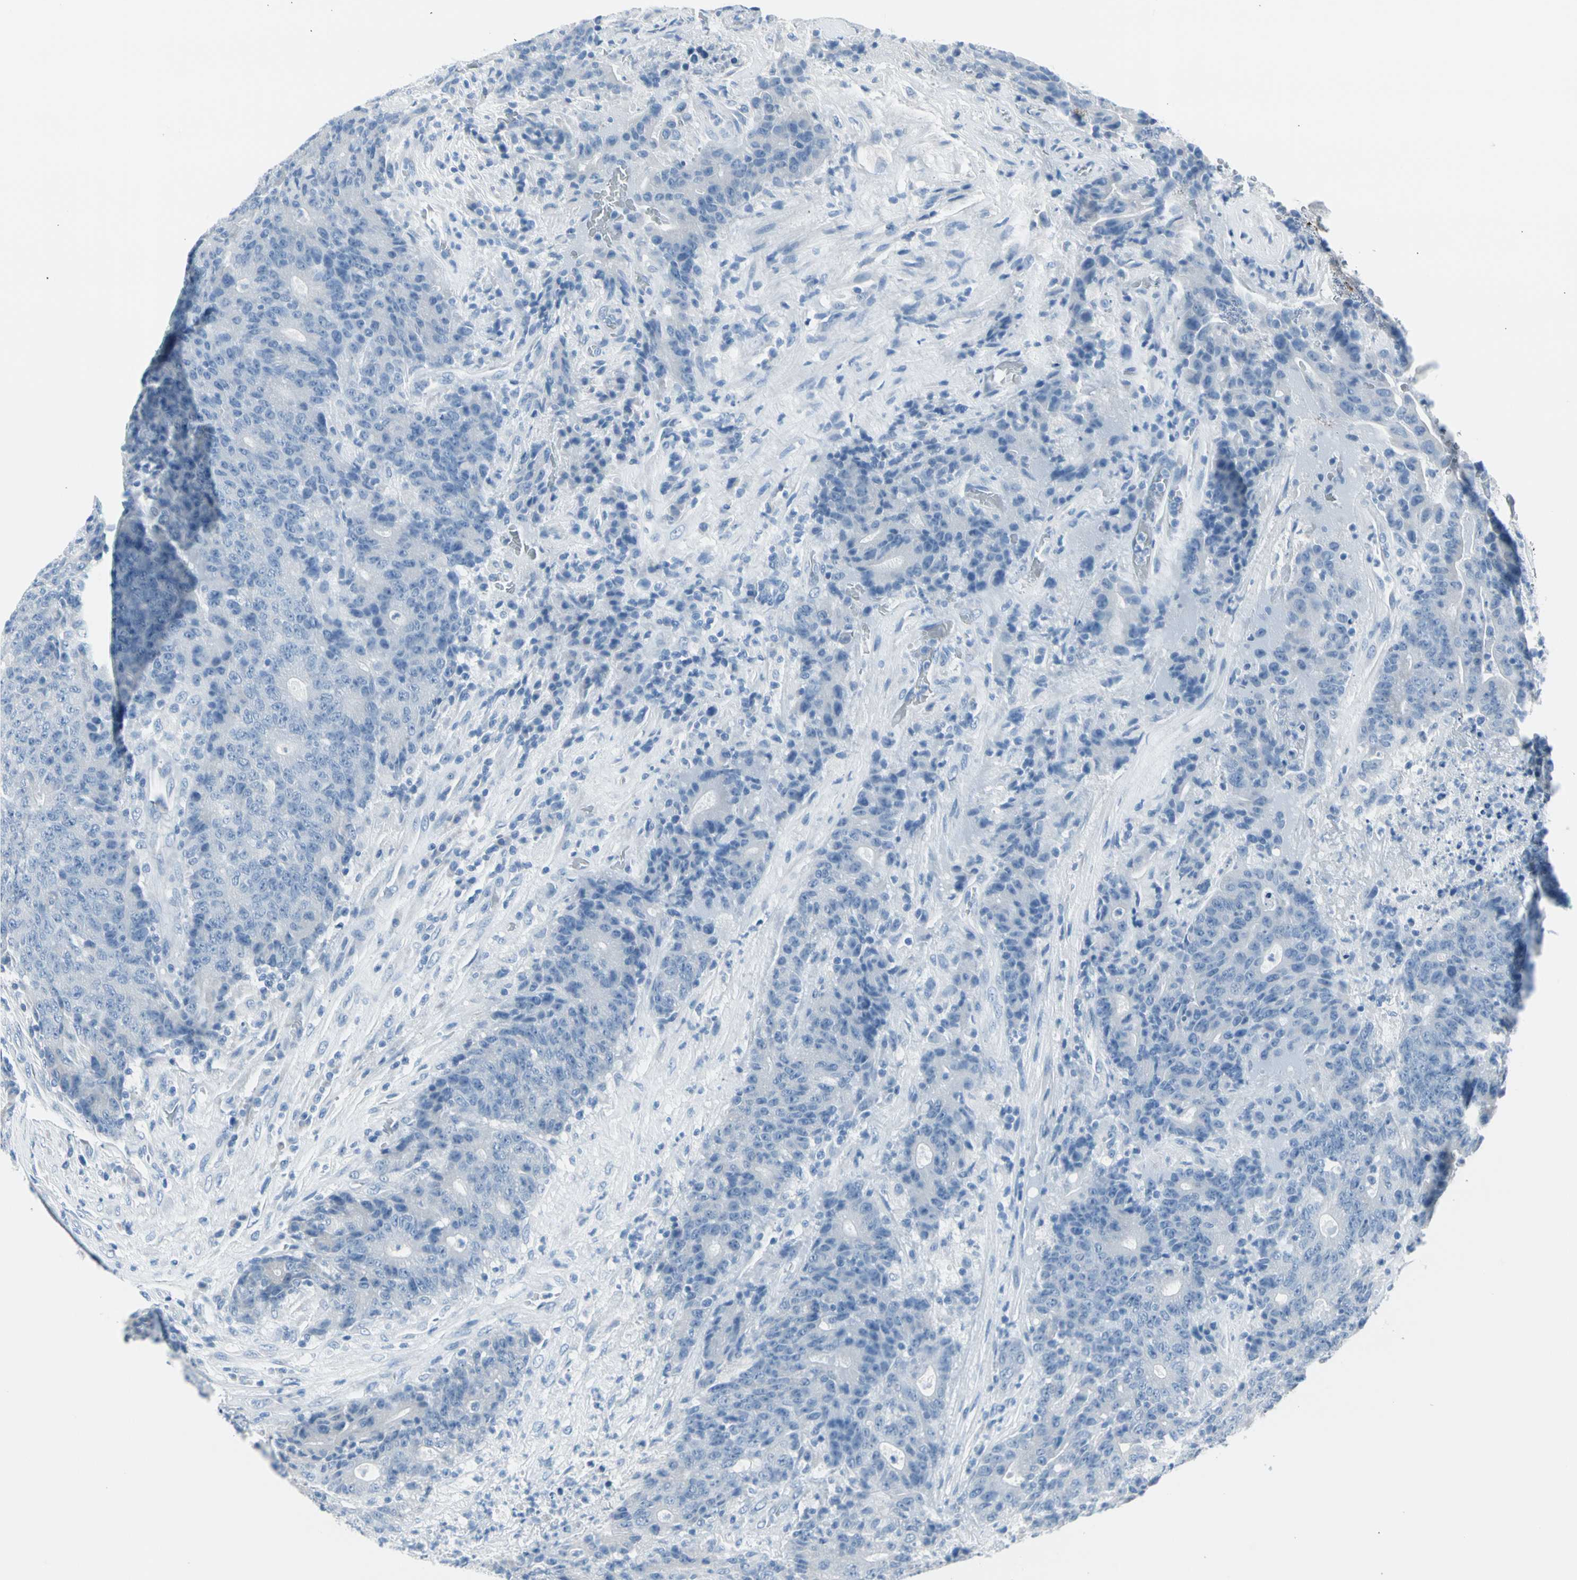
{"staining": {"intensity": "negative", "quantity": "none", "location": "none"}, "tissue": "colorectal cancer", "cell_type": "Tumor cells", "image_type": "cancer", "snomed": [{"axis": "morphology", "description": "Normal tissue, NOS"}, {"axis": "morphology", "description": "Adenocarcinoma, NOS"}, {"axis": "topography", "description": "Colon"}], "caption": "Immunohistochemical staining of human colorectal cancer demonstrates no significant expression in tumor cells.", "gene": "TPO", "patient": {"sex": "female", "age": 75}}